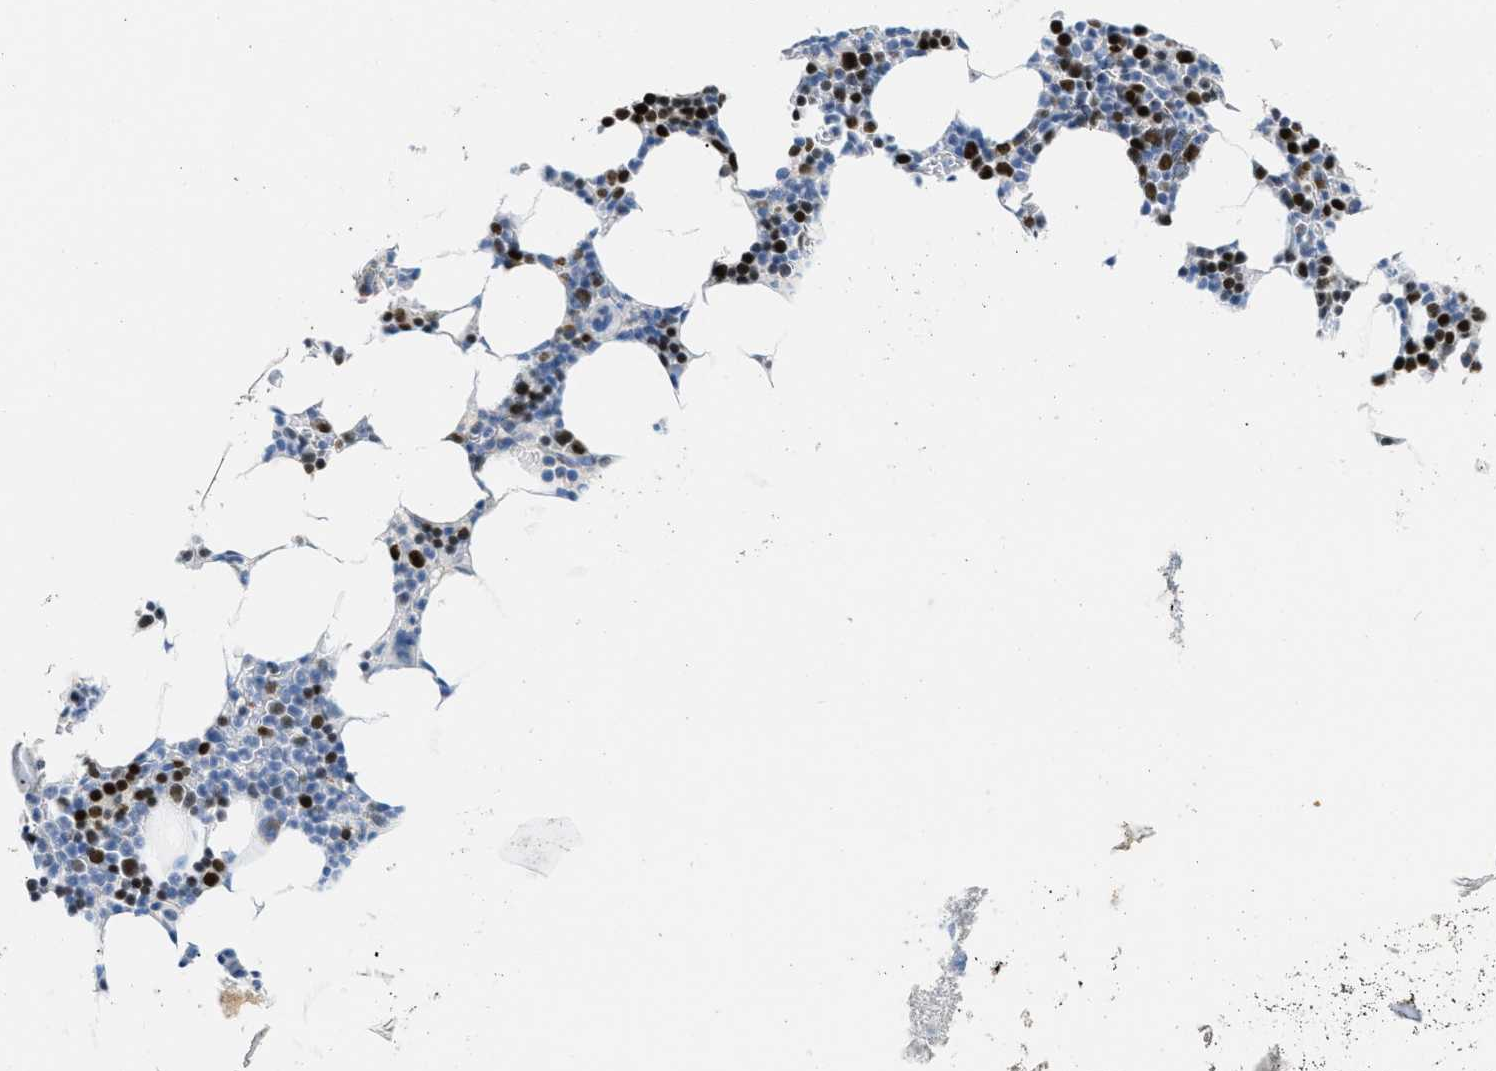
{"staining": {"intensity": "strong", "quantity": "25%-75%", "location": "nuclear"}, "tissue": "bone marrow", "cell_type": "Hematopoietic cells", "image_type": "normal", "snomed": [{"axis": "morphology", "description": "Normal tissue, NOS"}, {"axis": "topography", "description": "Bone marrow"}], "caption": "Brown immunohistochemical staining in unremarkable human bone marrow shows strong nuclear staining in about 25%-75% of hematopoietic cells.", "gene": "ORC6", "patient": {"sex": "female", "age": 73}}